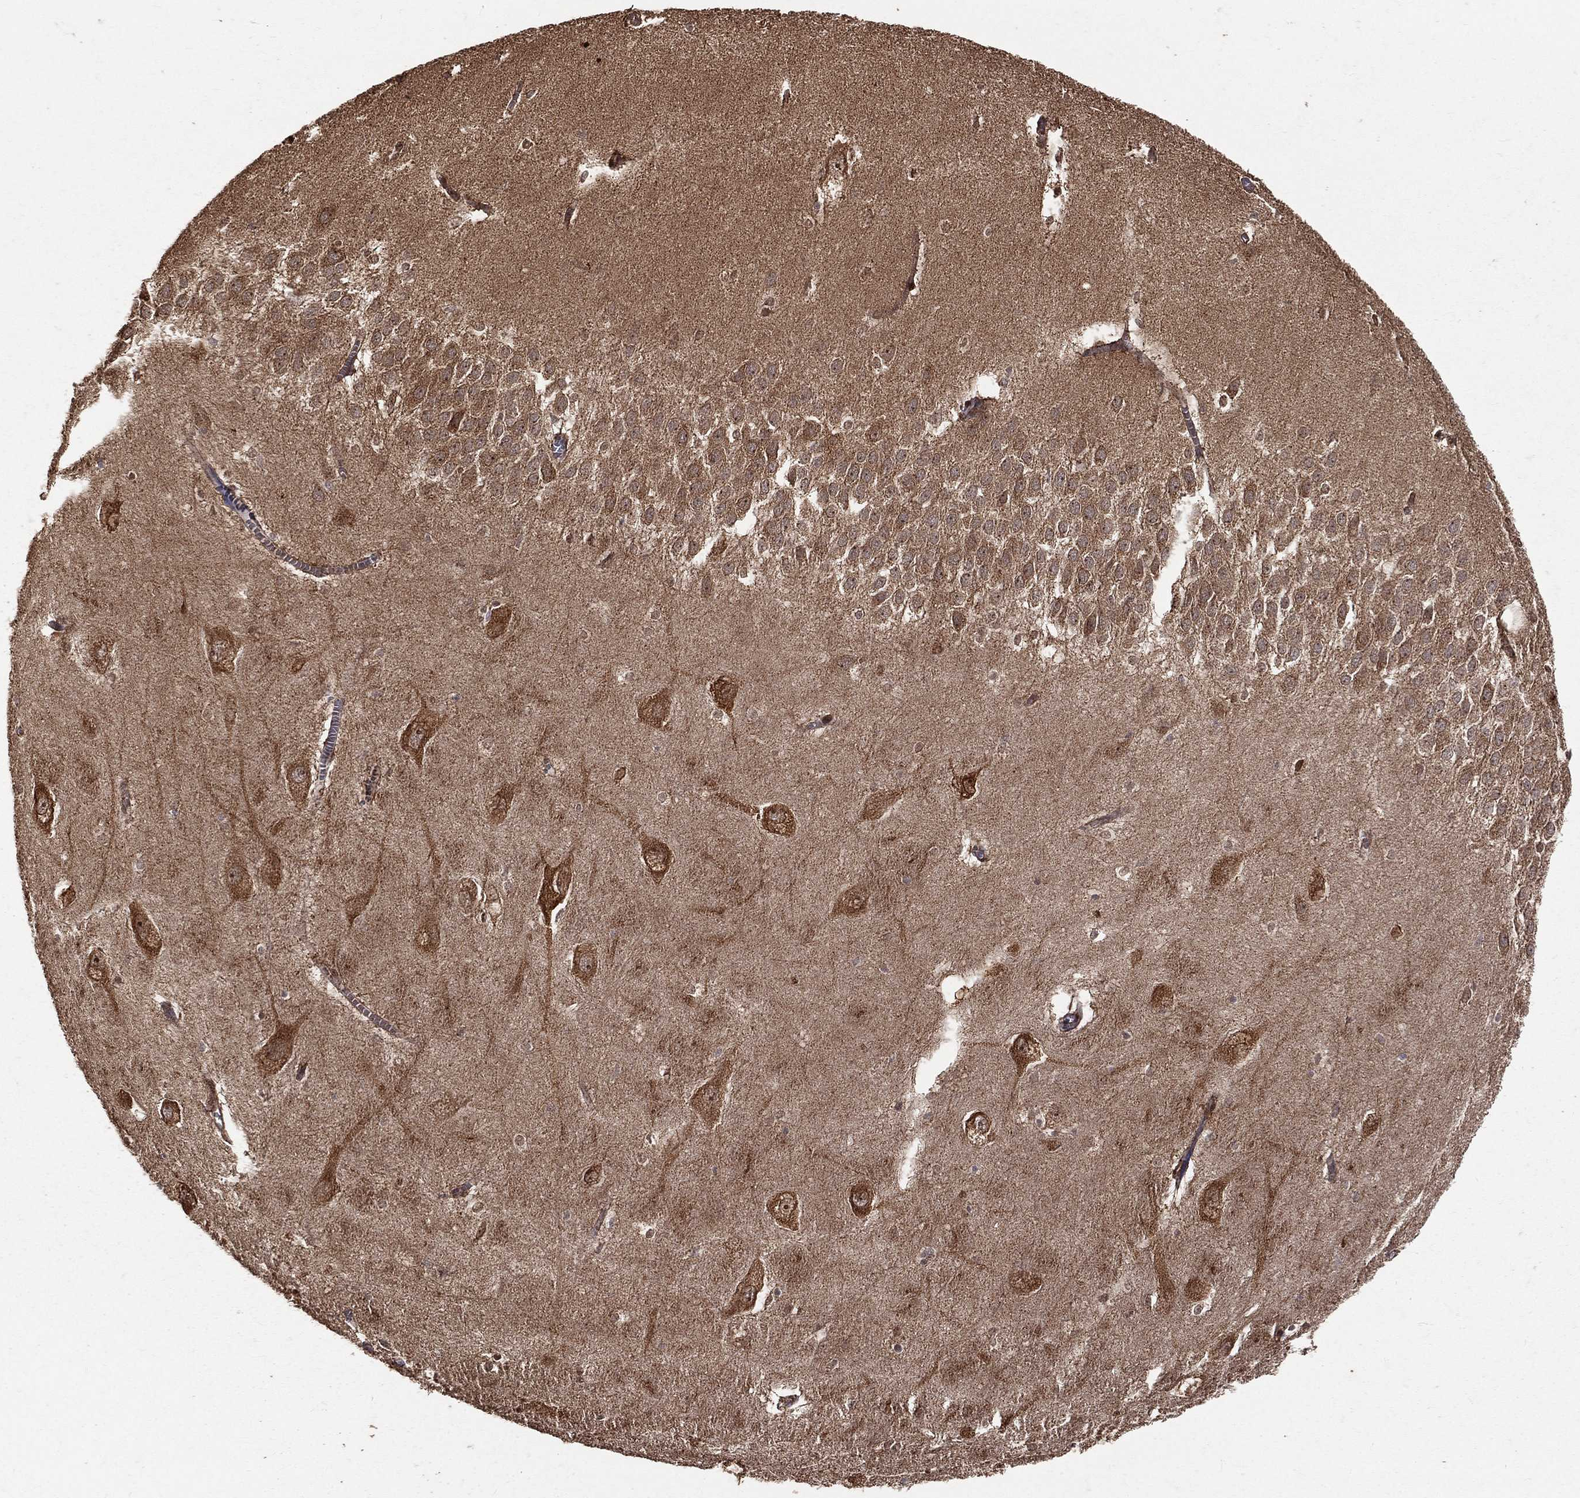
{"staining": {"intensity": "moderate", "quantity": "<25%", "location": "nuclear"}, "tissue": "hippocampus", "cell_type": "Glial cells", "image_type": "normal", "snomed": [{"axis": "morphology", "description": "Normal tissue, NOS"}, {"axis": "topography", "description": "Hippocampus"}], "caption": "High-power microscopy captured an immunohistochemistry photomicrograph of benign hippocampus, revealing moderate nuclear expression in about <25% of glial cells.", "gene": "MAPK1", "patient": {"sex": "female", "age": 64}}